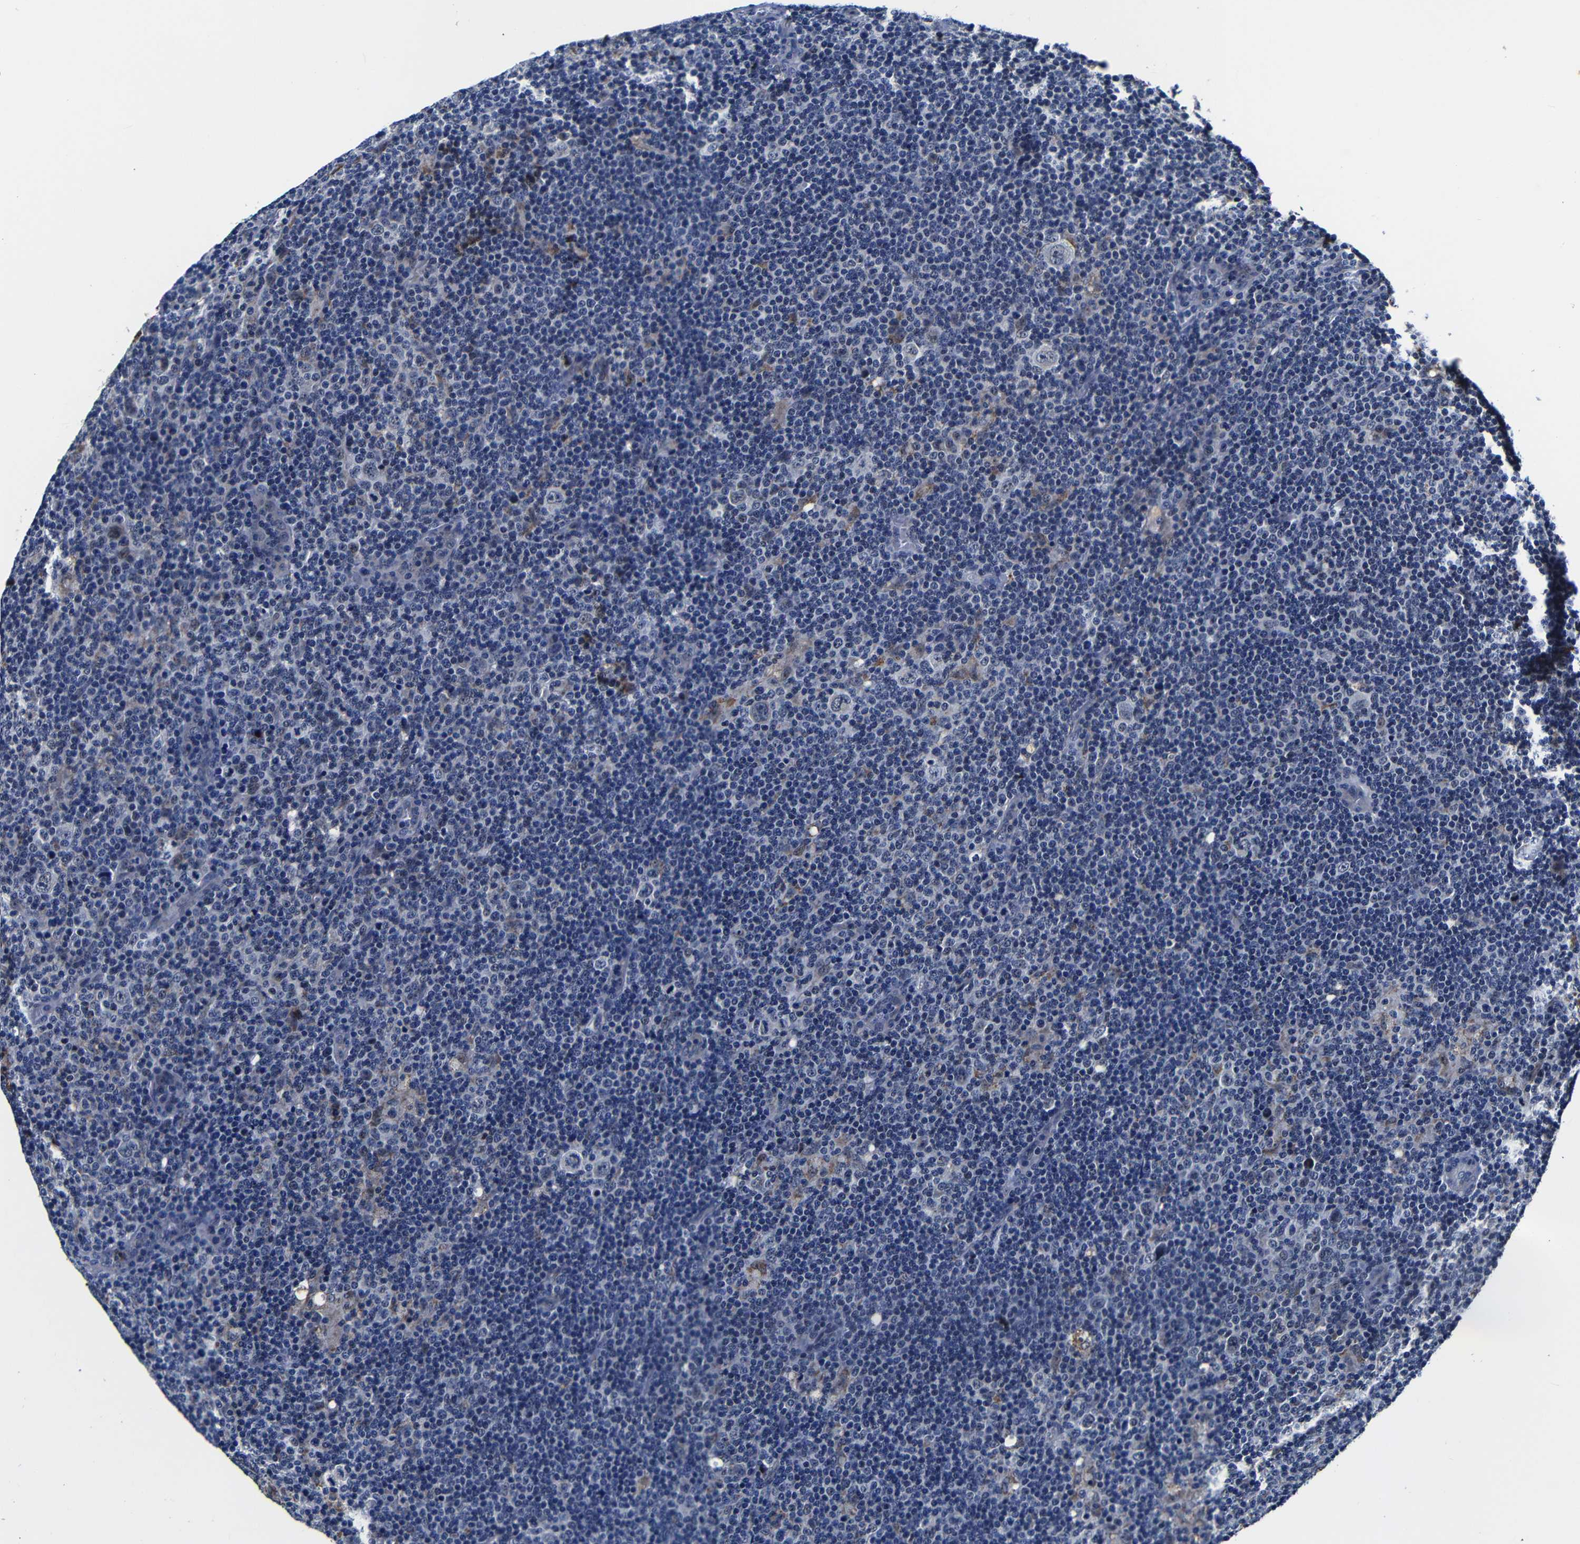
{"staining": {"intensity": "negative", "quantity": "none", "location": "none"}, "tissue": "lymphoma", "cell_type": "Tumor cells", "image_type": "cancer", "snomed": [{"axis": "morphology", "description": "Hodgkin's disease, NOS"}, {"axis": "topography", "description": "Lymph node"}], "caption": "Tumor cells are negative for brown protein staining in Hodgkin's disease.", "gene": "DEPP1", "patient": {"sex": "female", "age": 57}}